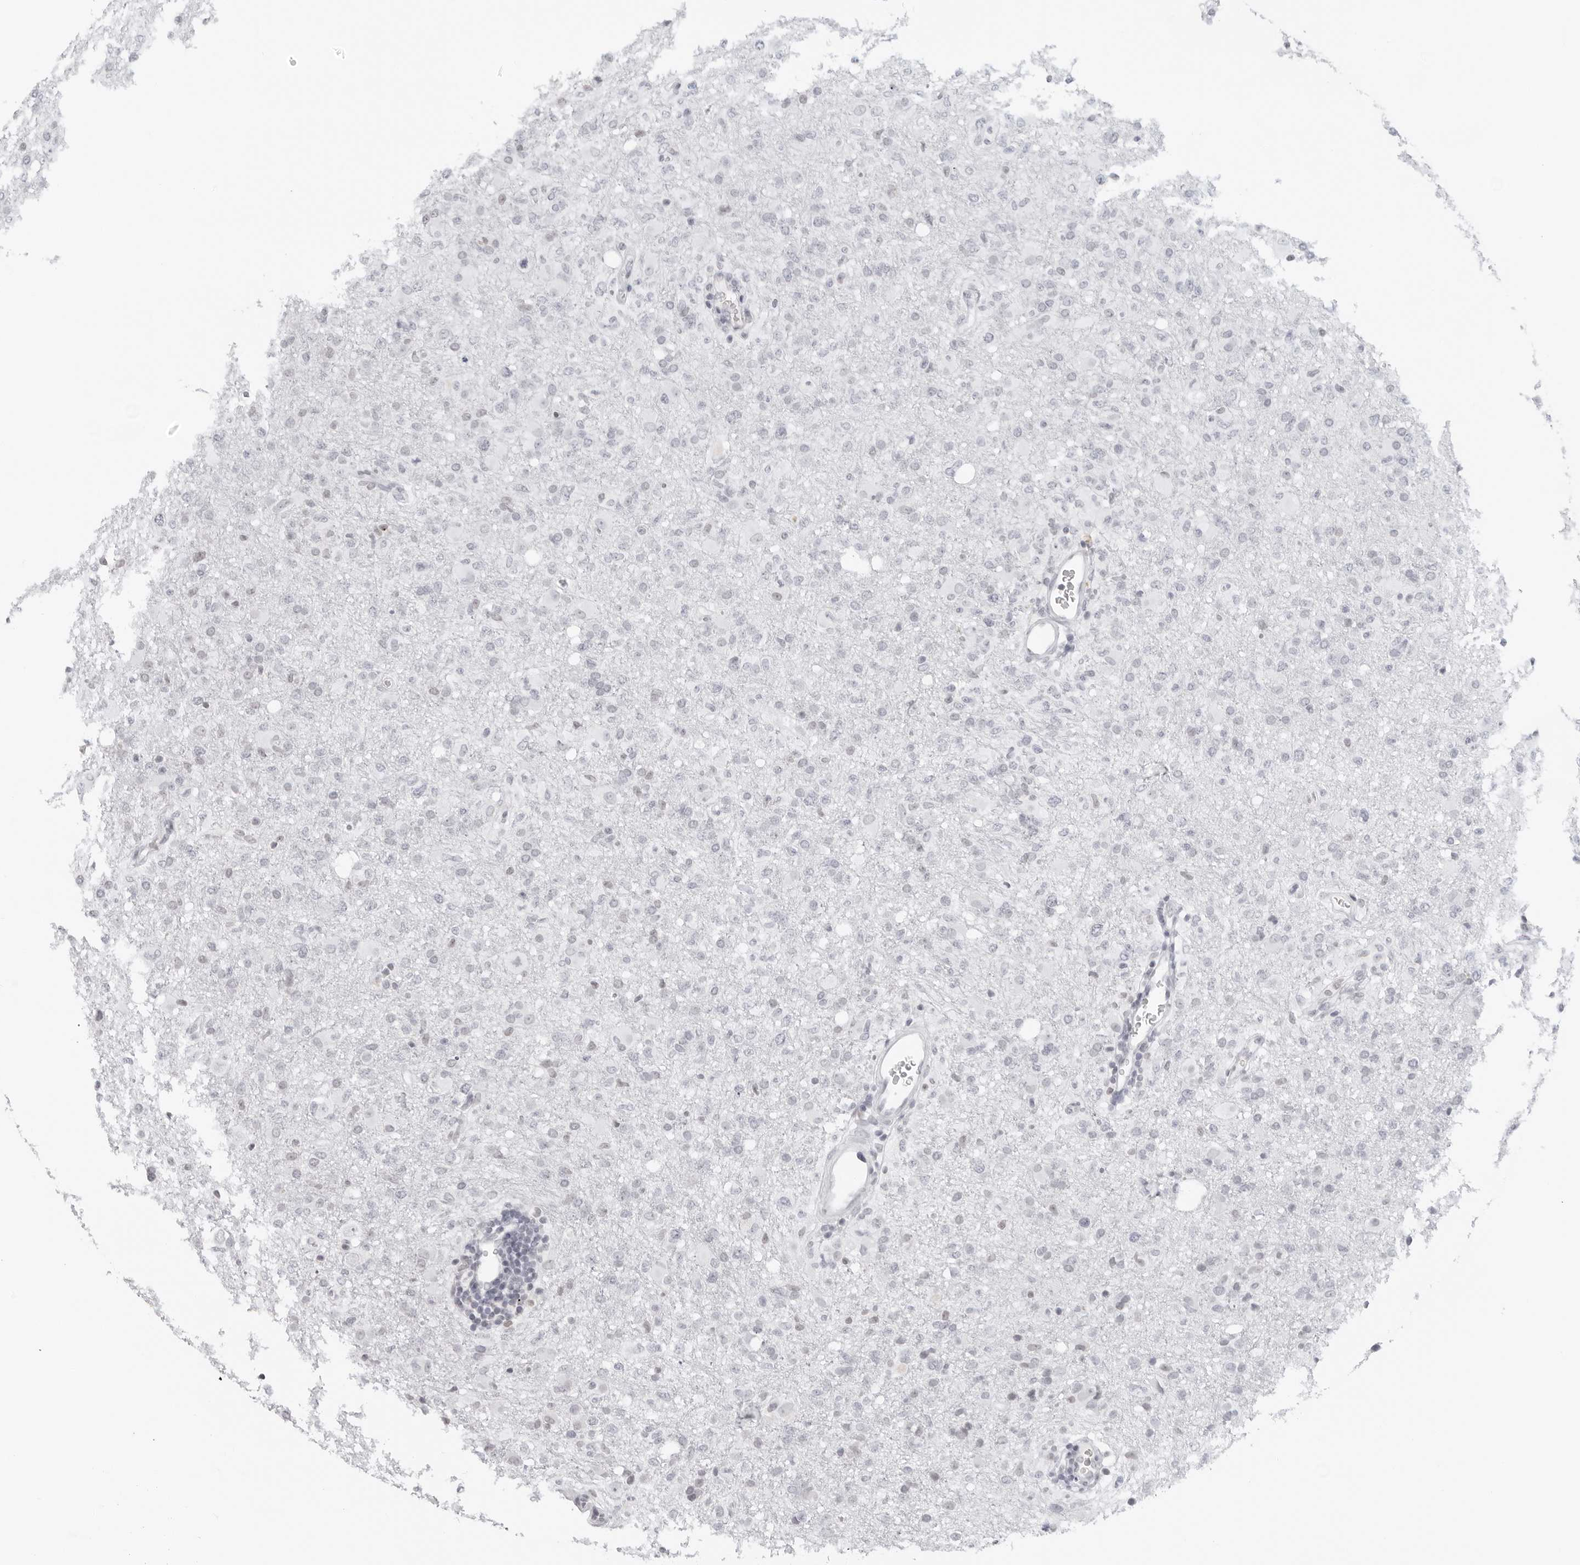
{"staining": {"intensity": "negative", "quantity": "none", "location": "none"}, "tissue": "glioma", "cell_type": "Tumor cells", "image_type": "cancer", "snomed": [{"axis": "morphology", "description": "Glioma, malignant, High grade"}, {"axis": "topography", "description": "Brain"}], "caption": "Tumor cells are negative for brown protein staining in glioma.", "gene": "FLG2", "patient": {"sex": "female", "age": 57}}